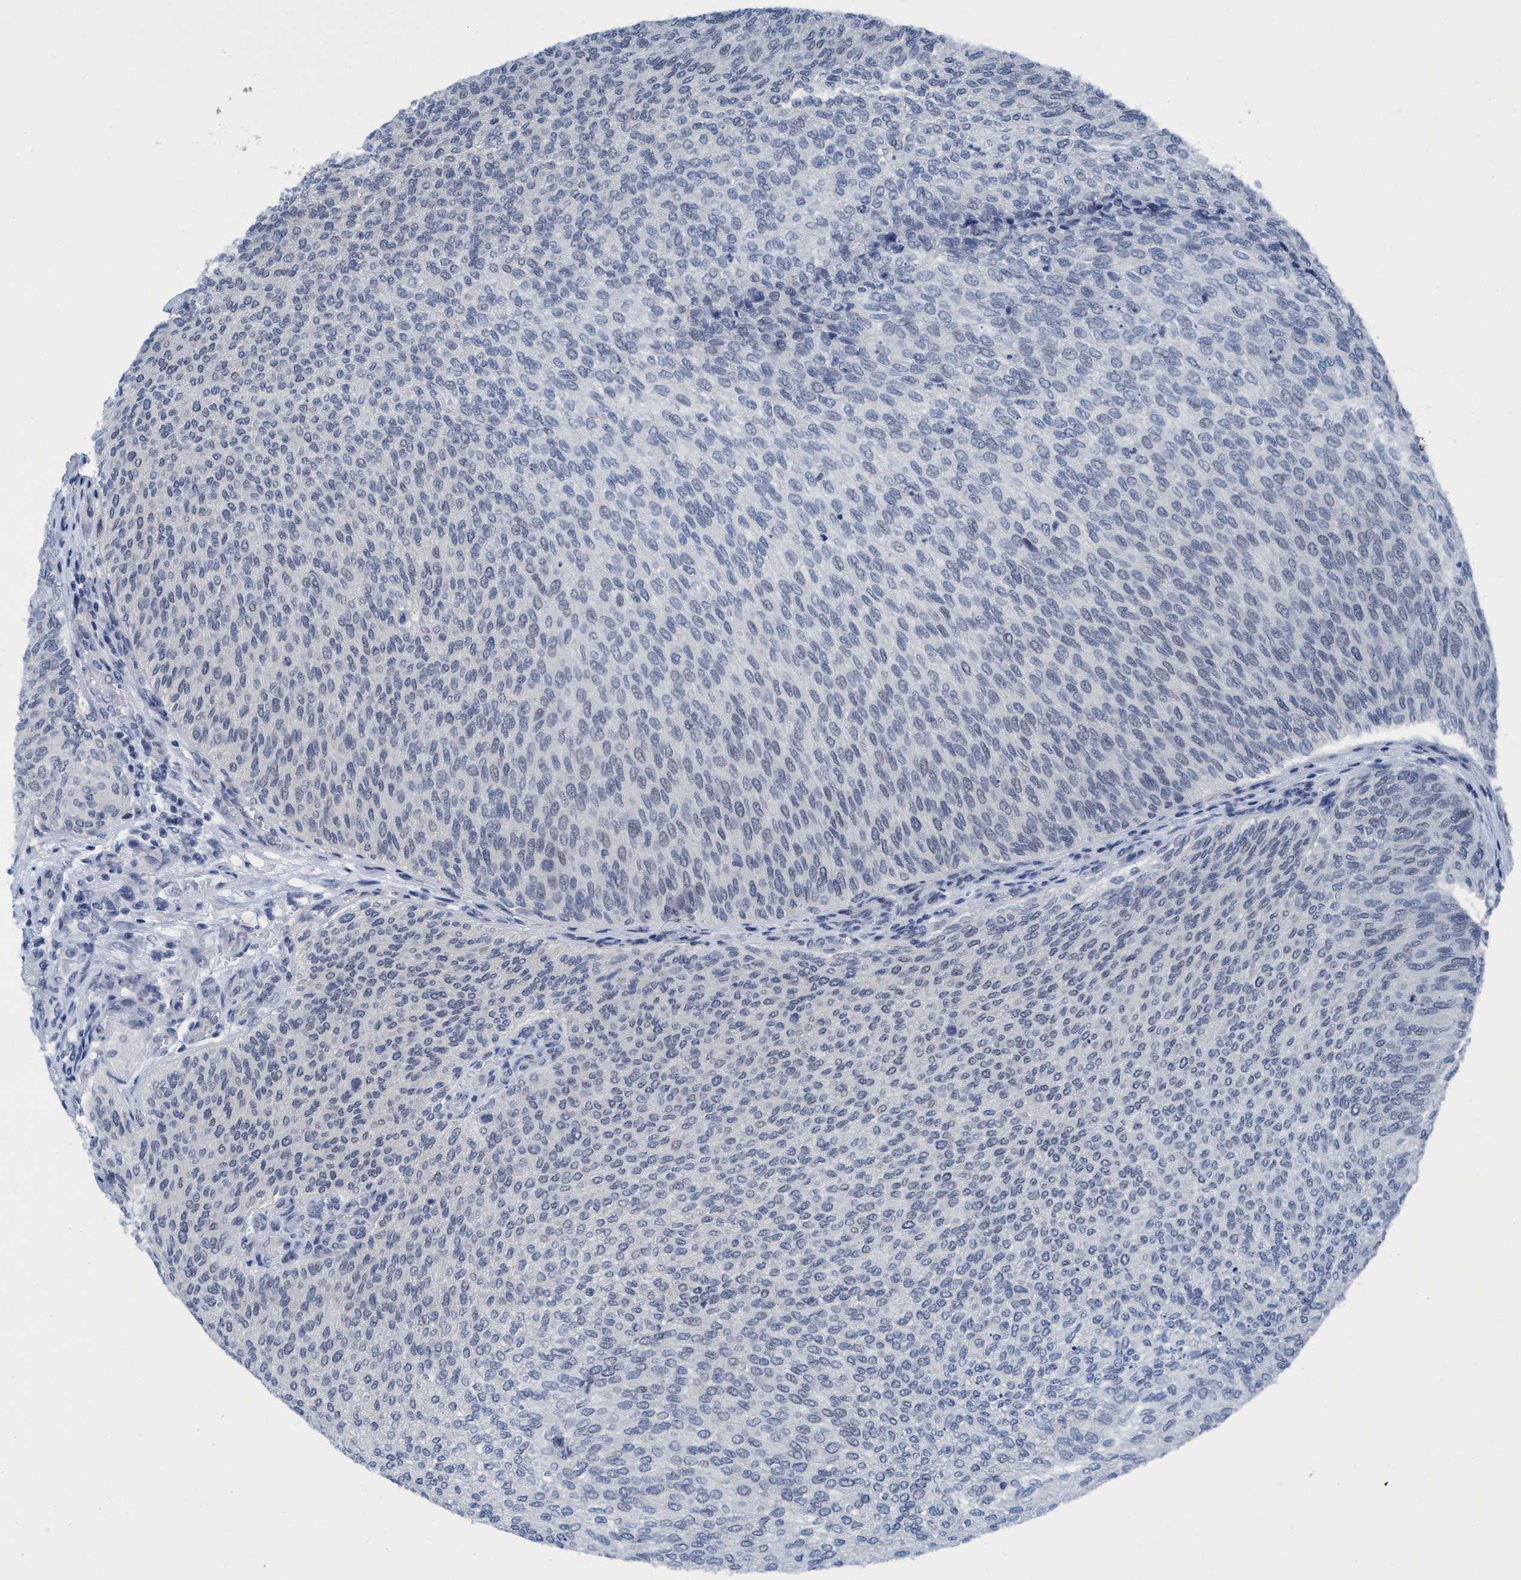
{"staining": {"intensity": "negative", "quantity": "none", "location": "none"}, "tissue": "urothelial cancer", "cell_type": "Tumor cells", "image_type": "cancer", "snomed": [{"axis": "morphology", "description": "Urothelial carcinoma, Low grade"}, {"axis": "topography", "description": "Urinary bladder"}], "caption": "IHC image of neoplastic tissue: urothelial carcinoma (low-grade) stained with DAB displays no significant protein staining in tumor cells. (DAB immunohistochemistry (IHC), high magnification).", "gene": "DNAI1", "patient": {"sex": "female", "age": 79}}